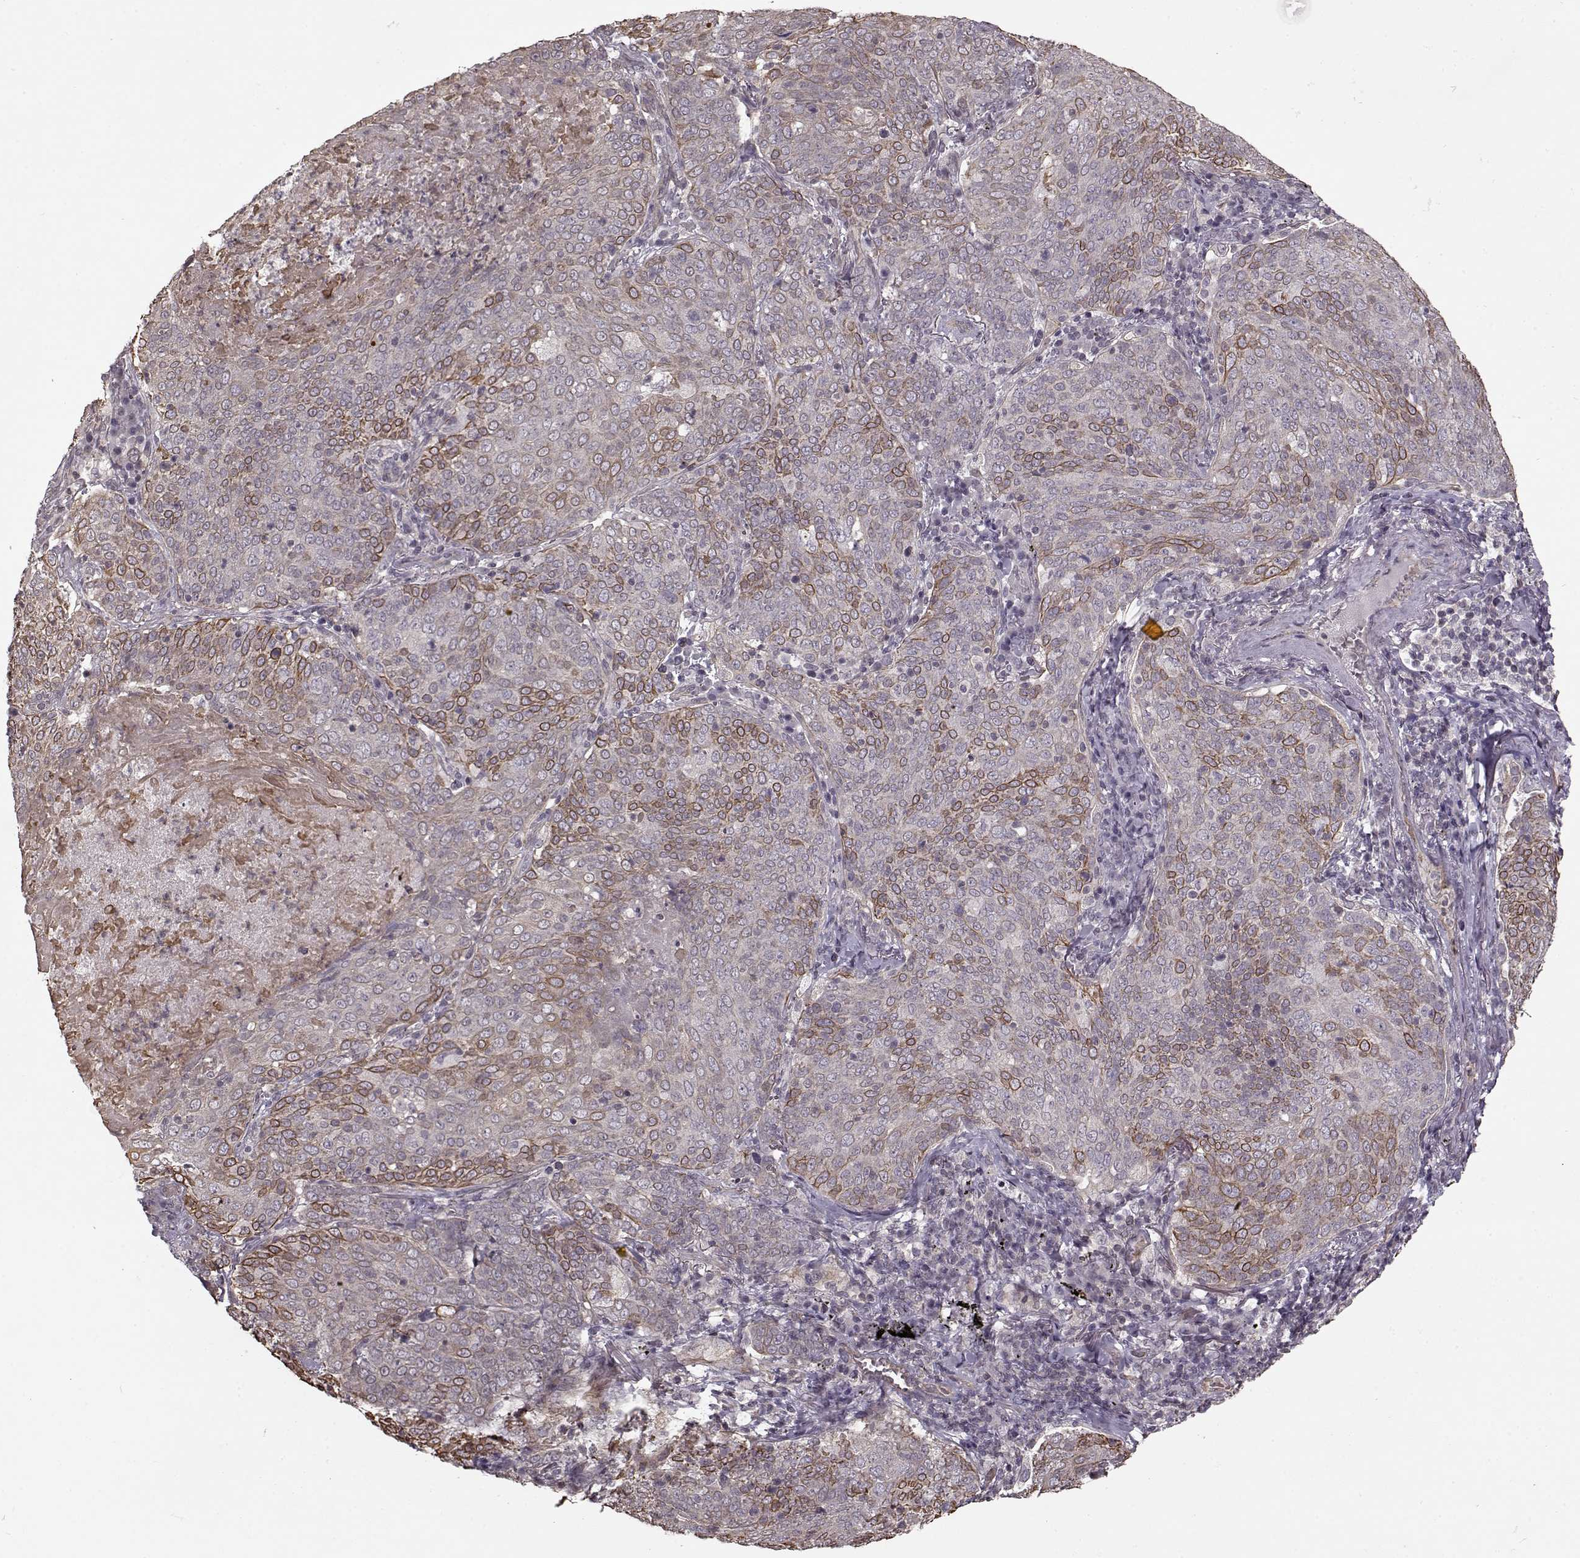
{"staining": {"intensity": "moderate", "quantity": "25%-75%", "location": "cytoplasmic/membranous"}, "tissue": "lung cancer", "cell_type": "Tumor cells", "image_type": "cancer", "snomed": [{"axis": "morphology", "description": "Squamous cell carcinoma, NOS"}, {"axis": "topography", "description": "Lung"}], "caption": "Protein expression analysis of lung cancer shows moderate cytoplasmic/membranous positivity in about 25%-75% of tumor cells.", "gene": "KRT9", "patient": {"sex": "male", "age": 82}}